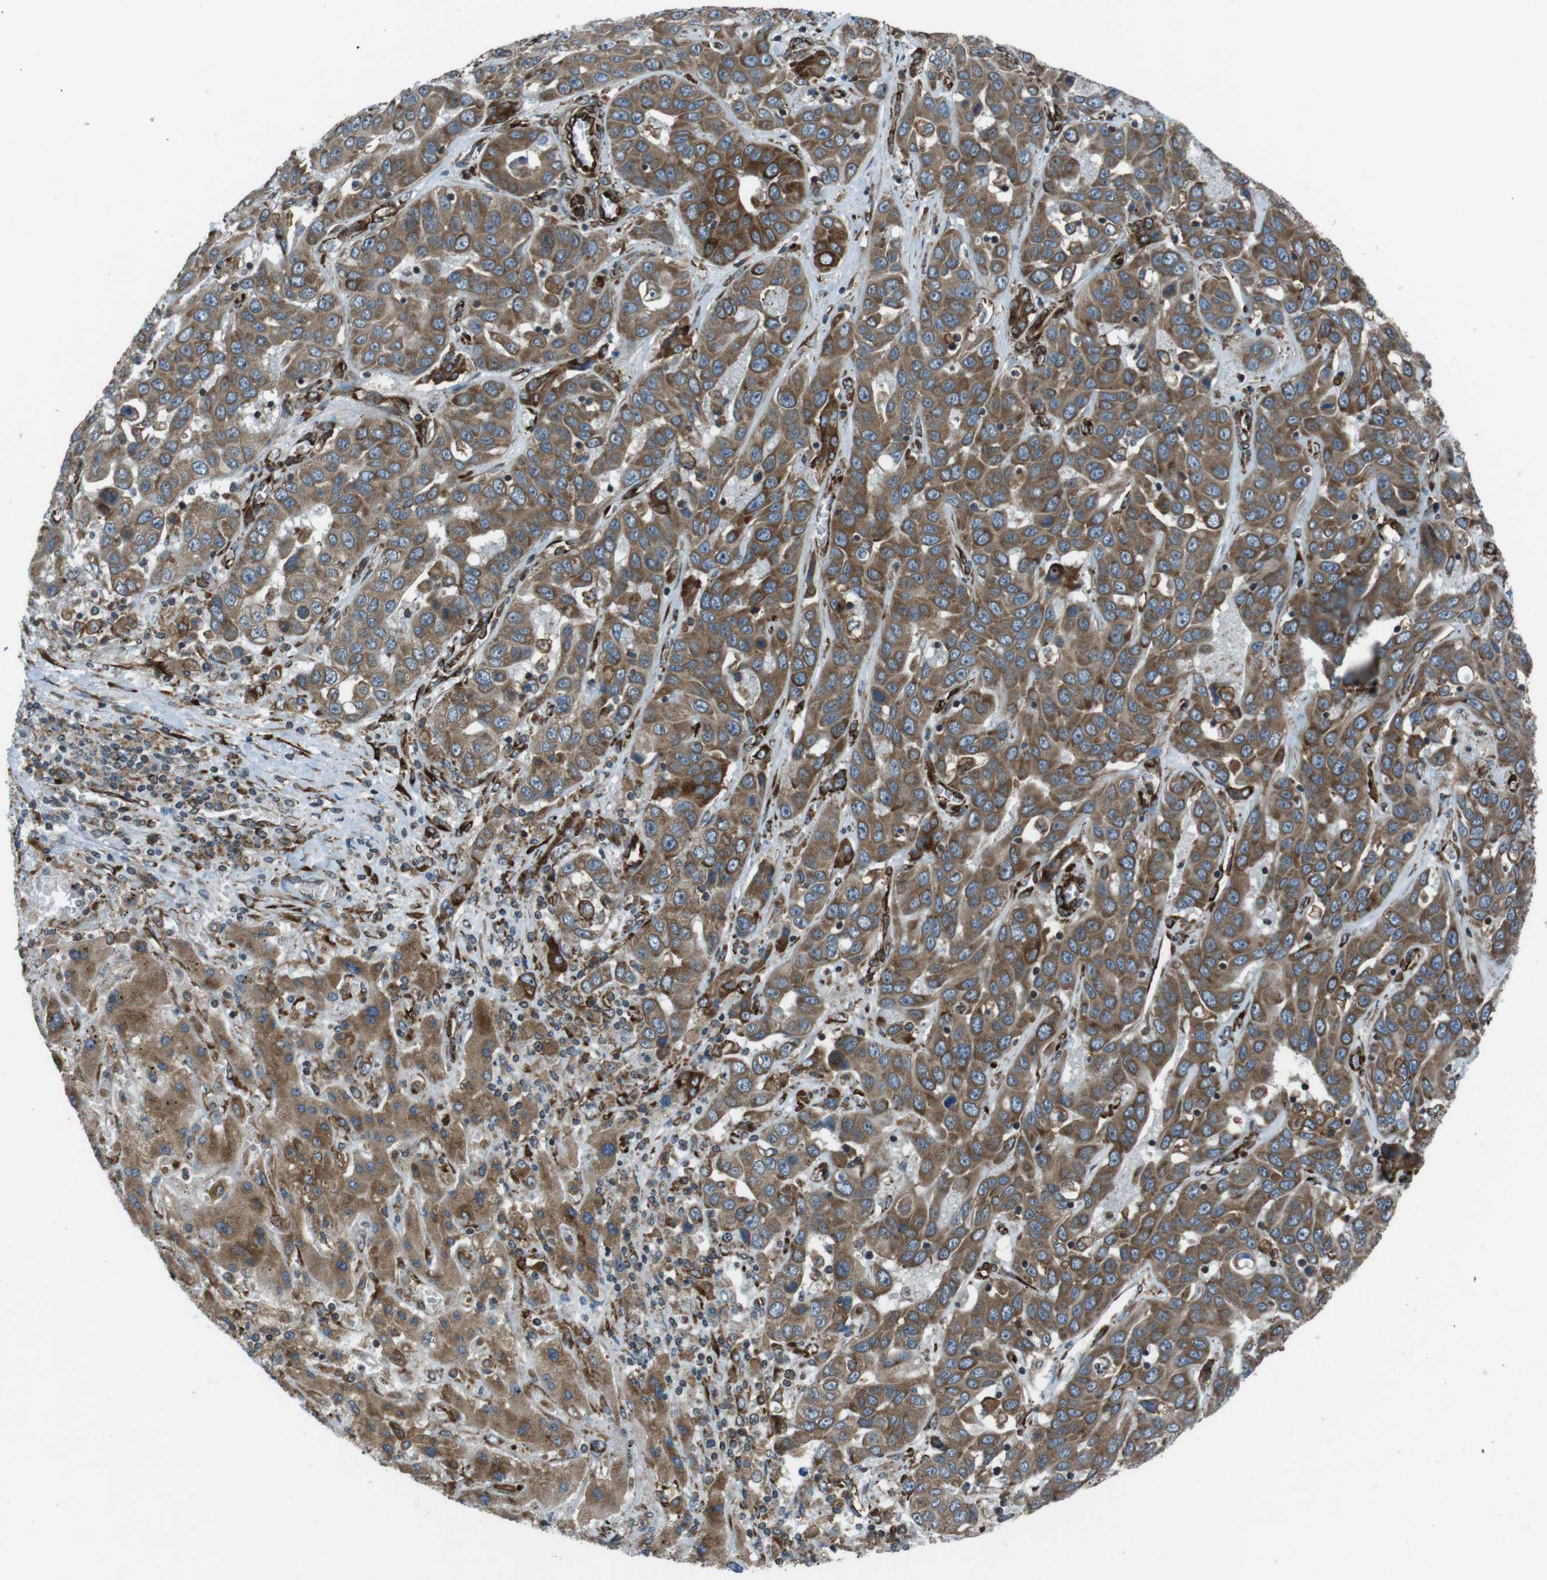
{"staining": {"intensity": "moderate", "quantity": ">75%", "location": "cytoplasmic/membranous"}, "tissue": "liver cancer", "cell_type": "Tumor cells", "image_type": "cancer", "snomed": [{"axis": "morphology", "description": "Cholangiocarcinoma"}, {"axis": "topography", "description": "Liver"}], "caption": "Cholangiocarcinoma (liver) stained for a protein displays moderate cytoplasmic/membranous positivity in tumor cells. (DAB (3,3'-diaminobenzidine) IHC, brown staining for protein, blue staining for nuclei).", "gene": "KTN1", "patient": {"sex": "female", "age": 52}}